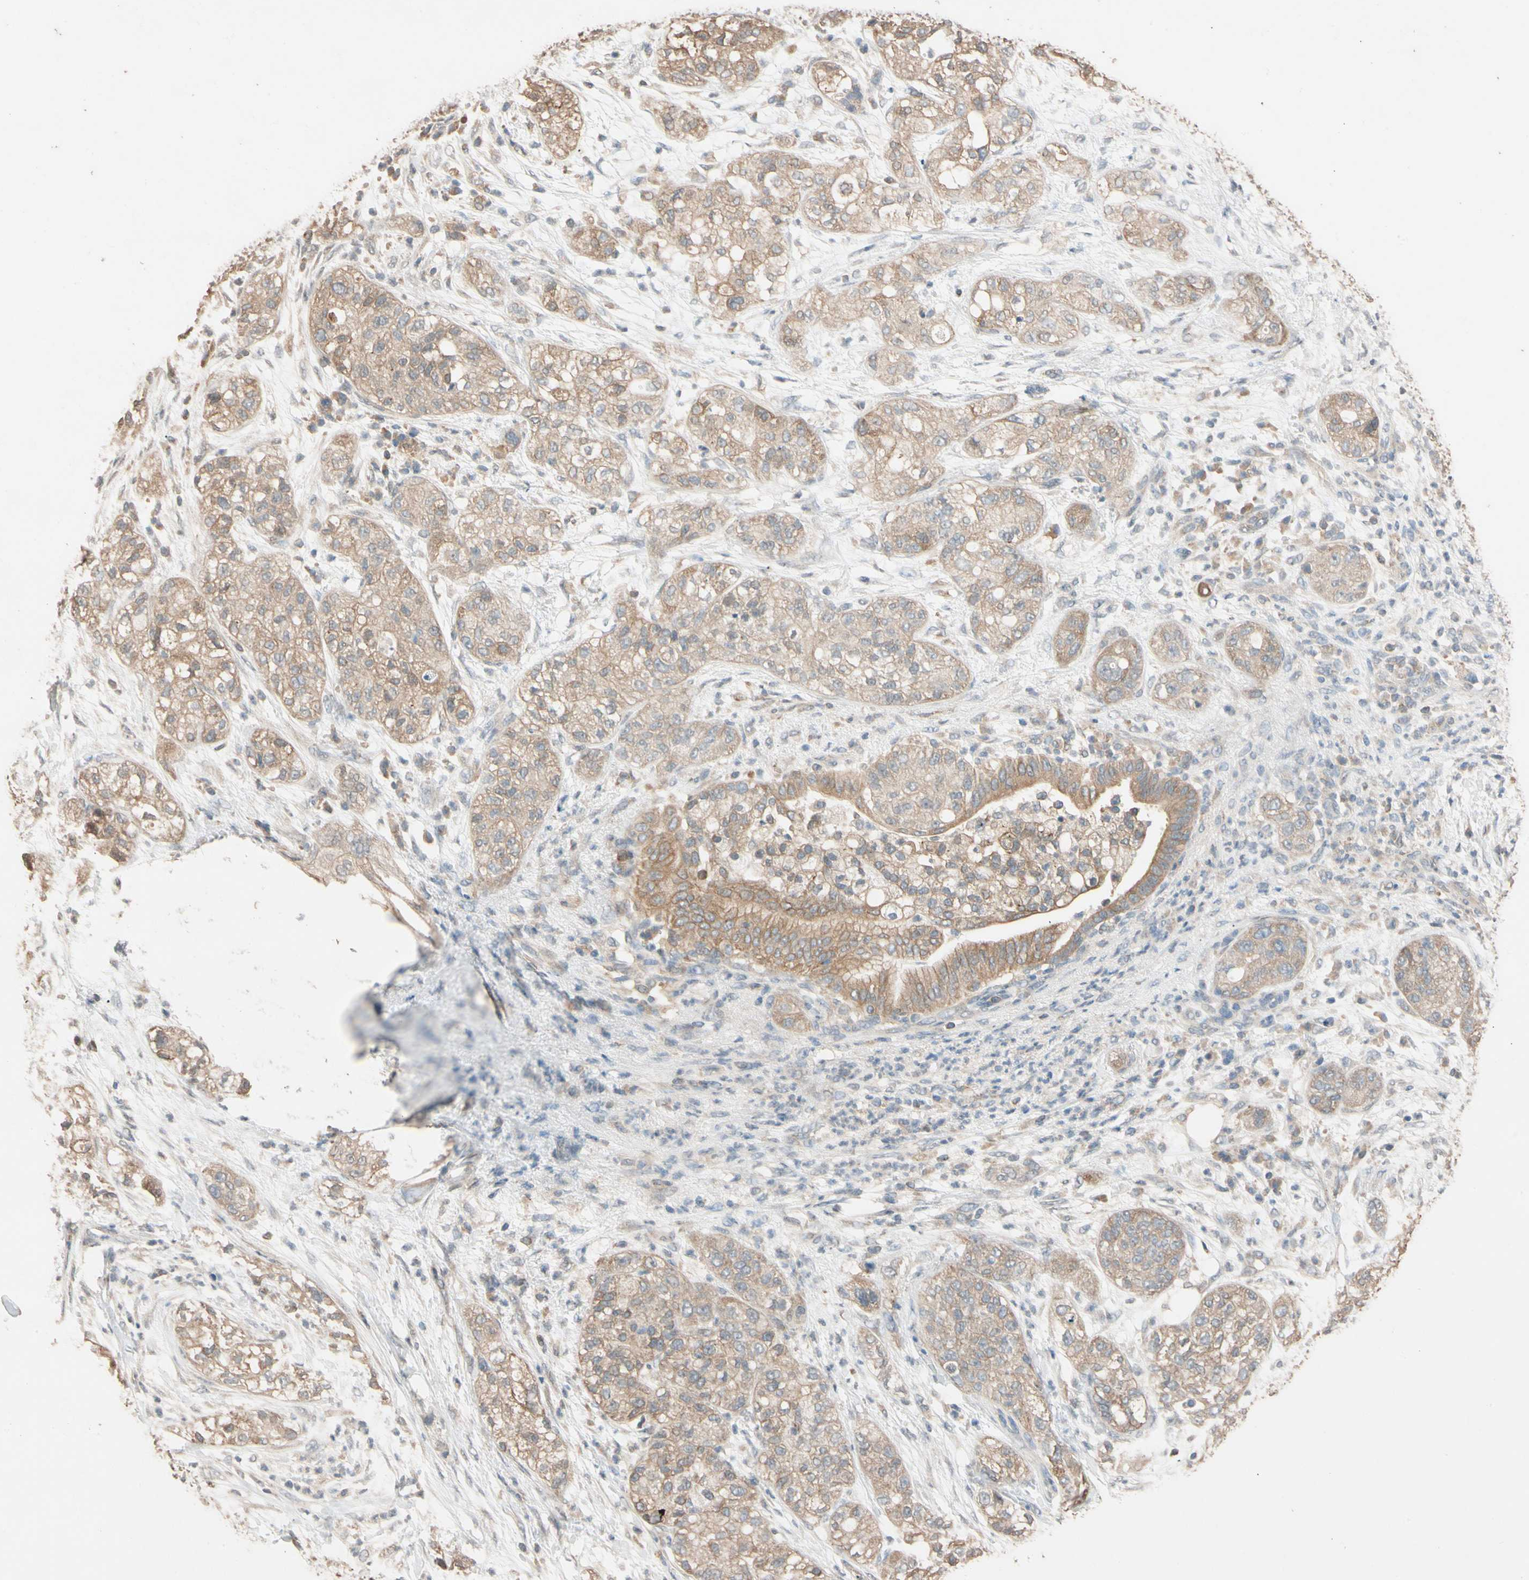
{"staining": {"intensity": "weak", "quantity": ">75%", "location": "cytoplasmic/membranous"}, "tissue": "pancreatic cancer", "cell_type": "Tumor cells", "image_type": "cancer", "snomed": [{"axis": "morphology", "description": "Adenocarcinoma, NOS"}, {"axis": "topography", "description": "Pancreas"}], "caption": "High-magnification brightfield microscopy of pancreatic adenocarcinoma stained with DAB (brown) and counterstained with hematoxylin (blue). tumor cells exhibit weak cytoplasmic/membranous staining is seen in approximately>75% of cells.", "gene": "MAP3K7", "patient": {"sex": "female", "age": 78}}